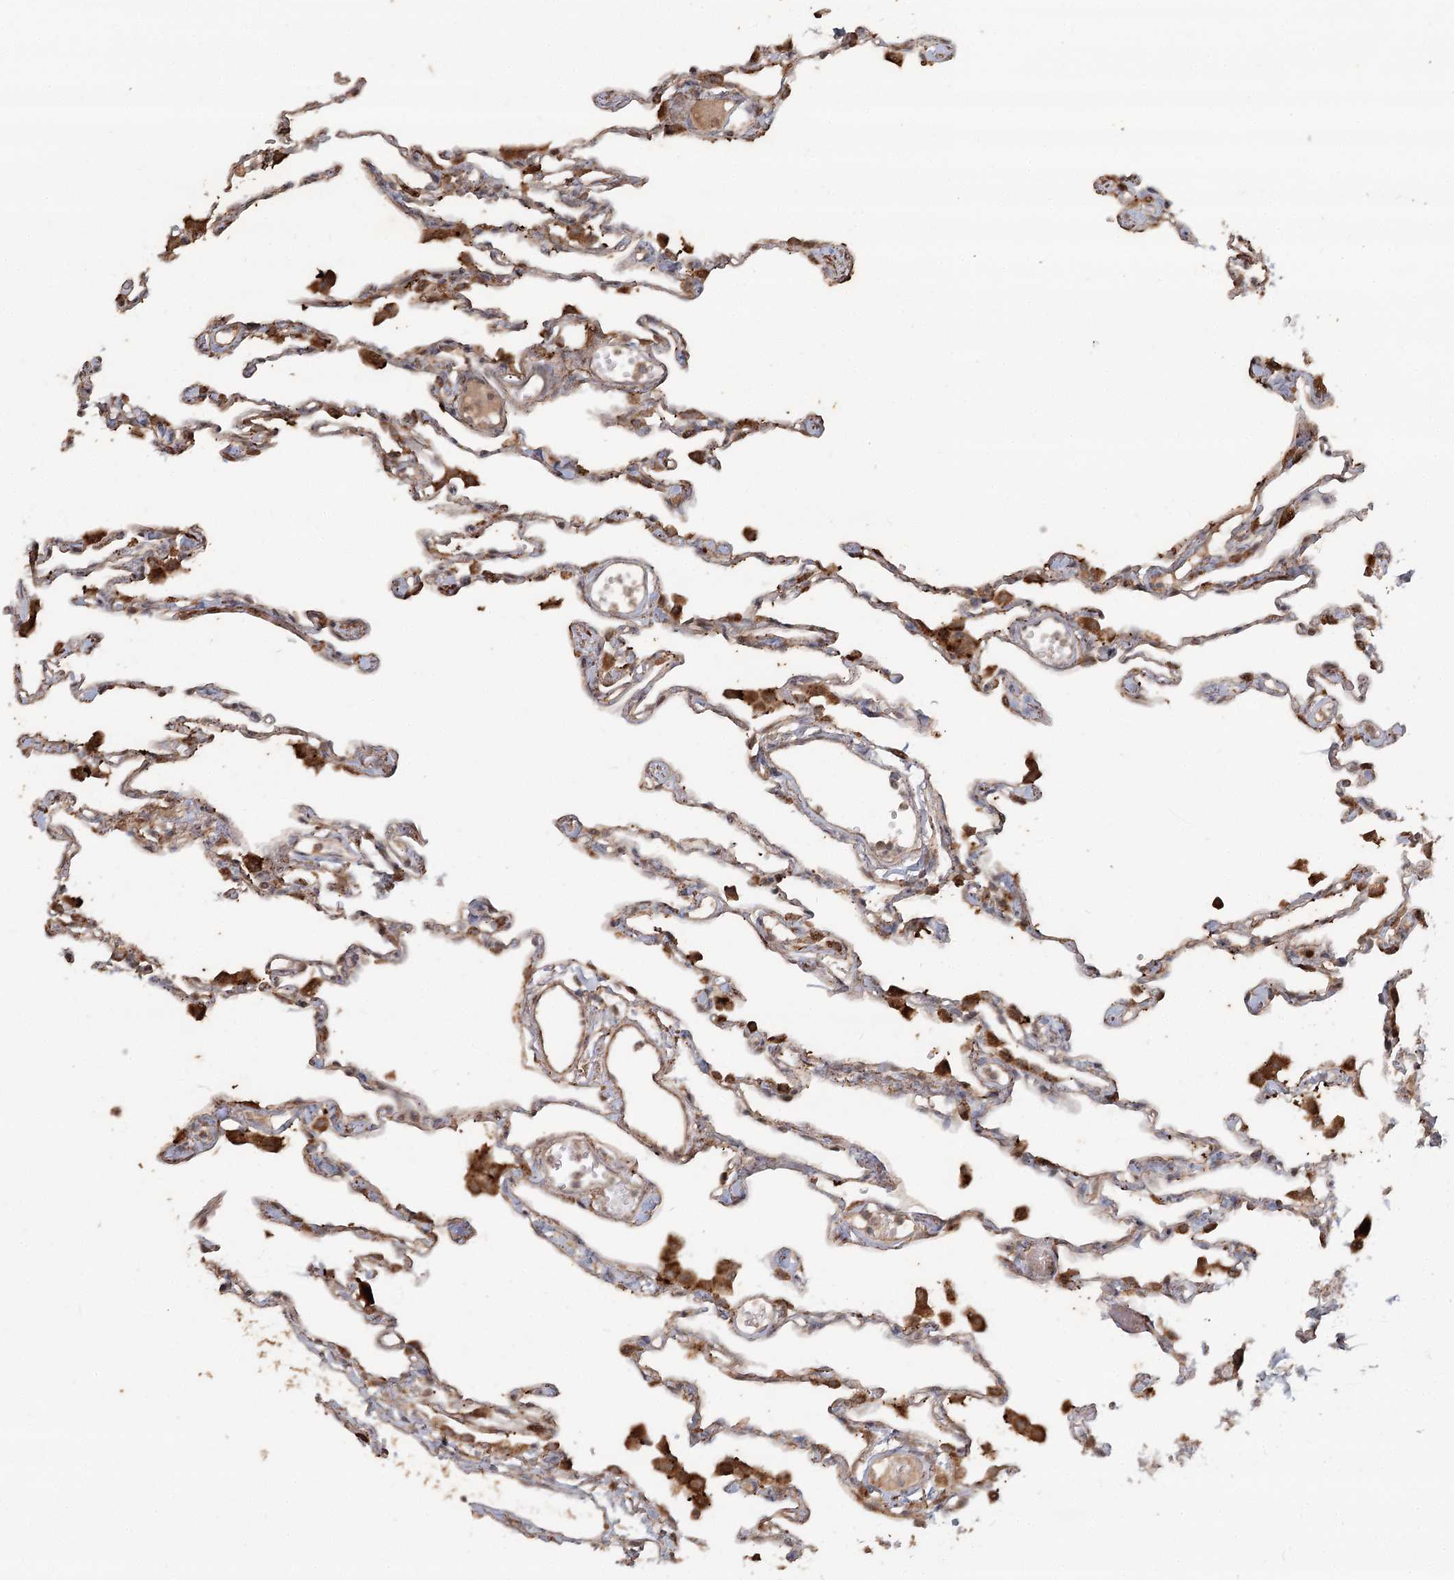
{"staining": {"intensity": "moderate", "quantity": "<25%", "location": "cytoplasmic/membranous"}, "tissue": "lung", "cell_type": "Alveolar cells", "image_type": "normal", "snomed": [{"axis": "morphology", "description": "Normal tissue, NOS"}, {"axis": "topography", "description": "Lung"}], "caption": "High-power microscopy captured an immunohistochemistry photomicrograph of unremarkable lung, revealing moderate cytoplasmic/membranous positivity in about <25% of alveolar cells. Using DAB (brown) and hematoxylin (blue) stains, captured at high magnification using brightfield microscopy.", "gene": "OBSL1", "patient": {"sex": "female", "age": 49}}